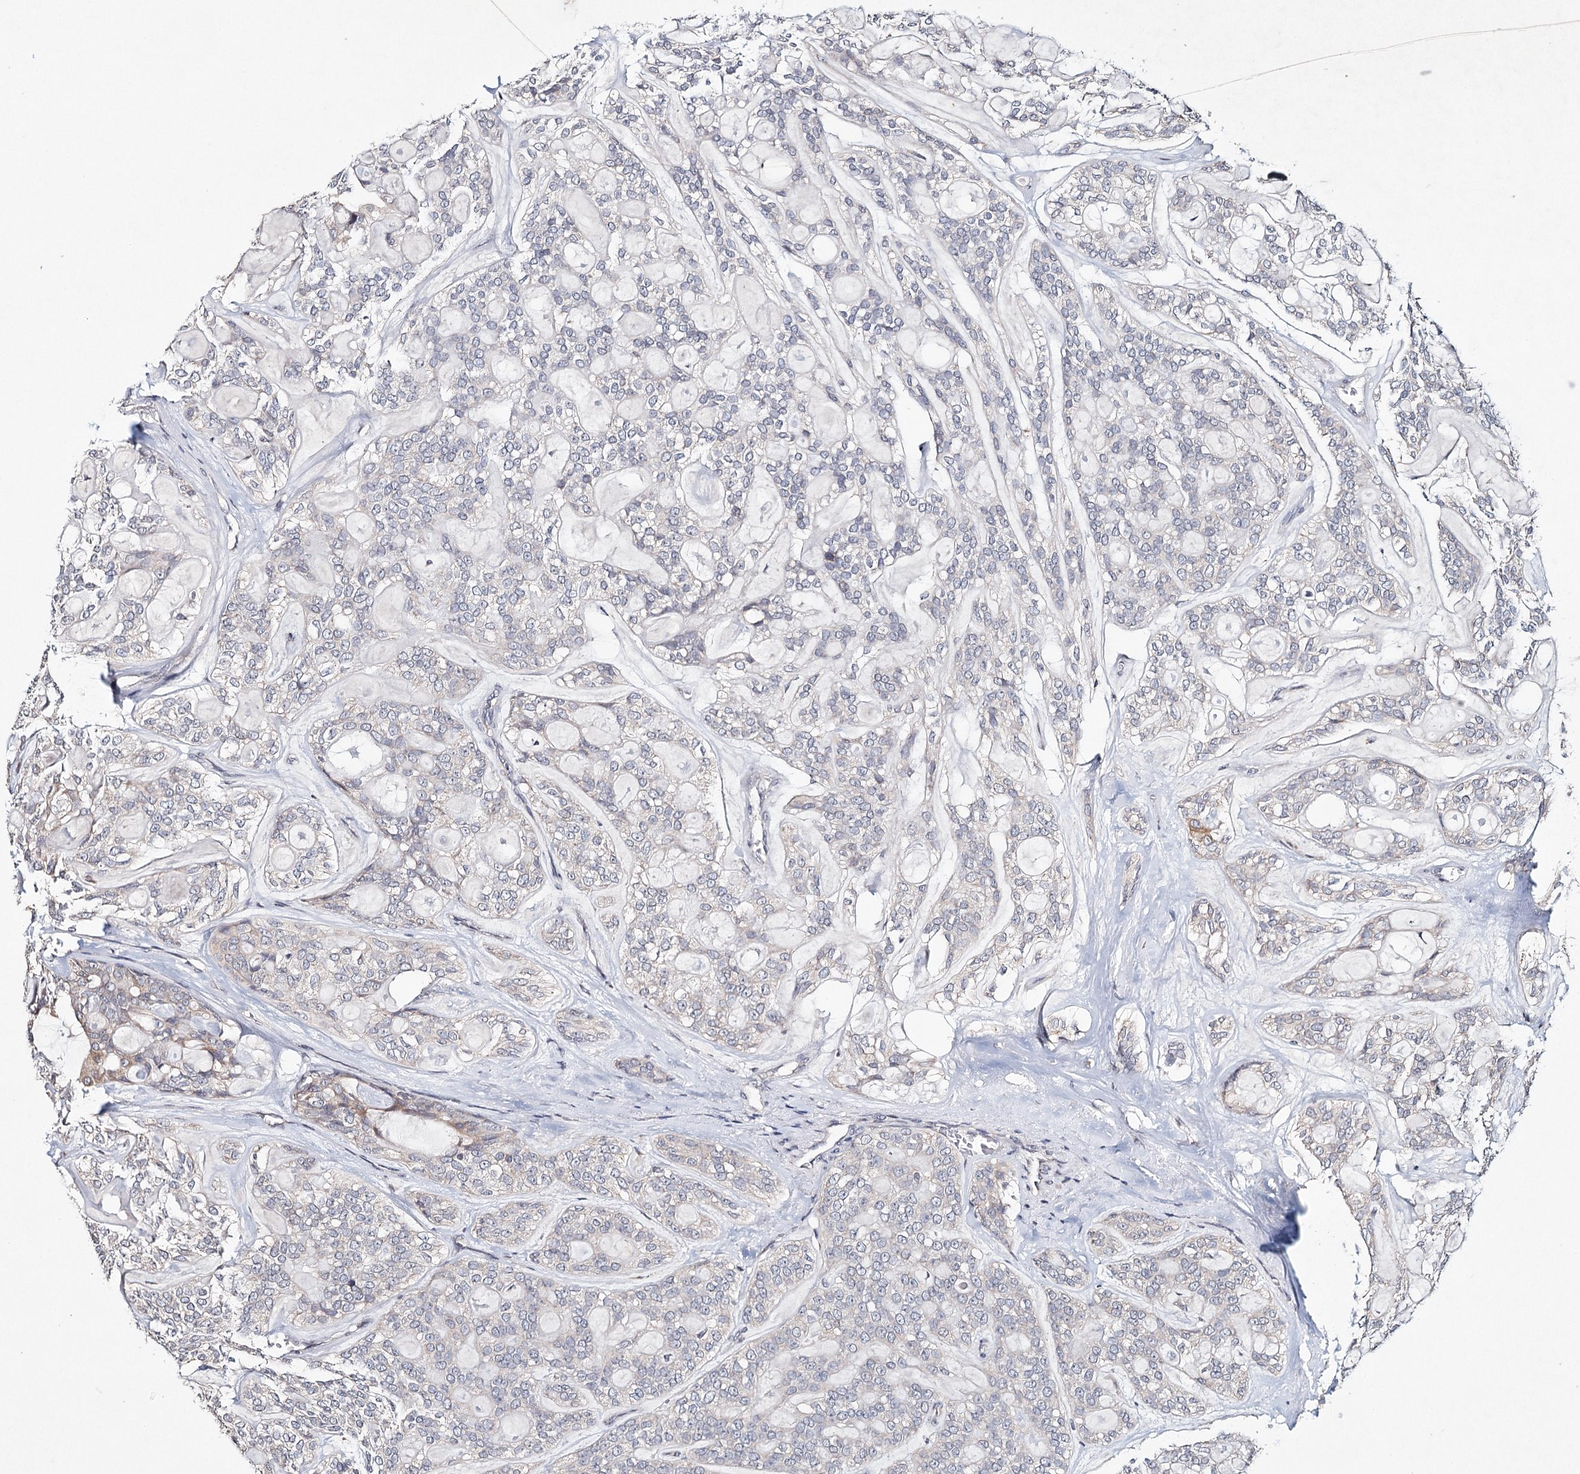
{"staining": {"intensity": "negative", "quantity": "none", "location": "none"}, "tissue": "head and neck cancer", "cell_type": "Tumor cells", "image_type": "cancer", "snomed": [{"axis": "morphology", "description": "Adenocarcinoma, NOS"}, {"axis": "topography", "description": "Head-Neck"}], "caption": "Immunohistochemical staining of head and neck adenocarcinoma exhibits no significant positivity in tumor cells. Brightfield microscopy of IHC stained with DAB (3,3'-diaminobenzidine) (brown) and hematoxylin (blue), captured at high magnification.", "gene": "ICOS", "patient": {"sex": "male", "age": 66}}